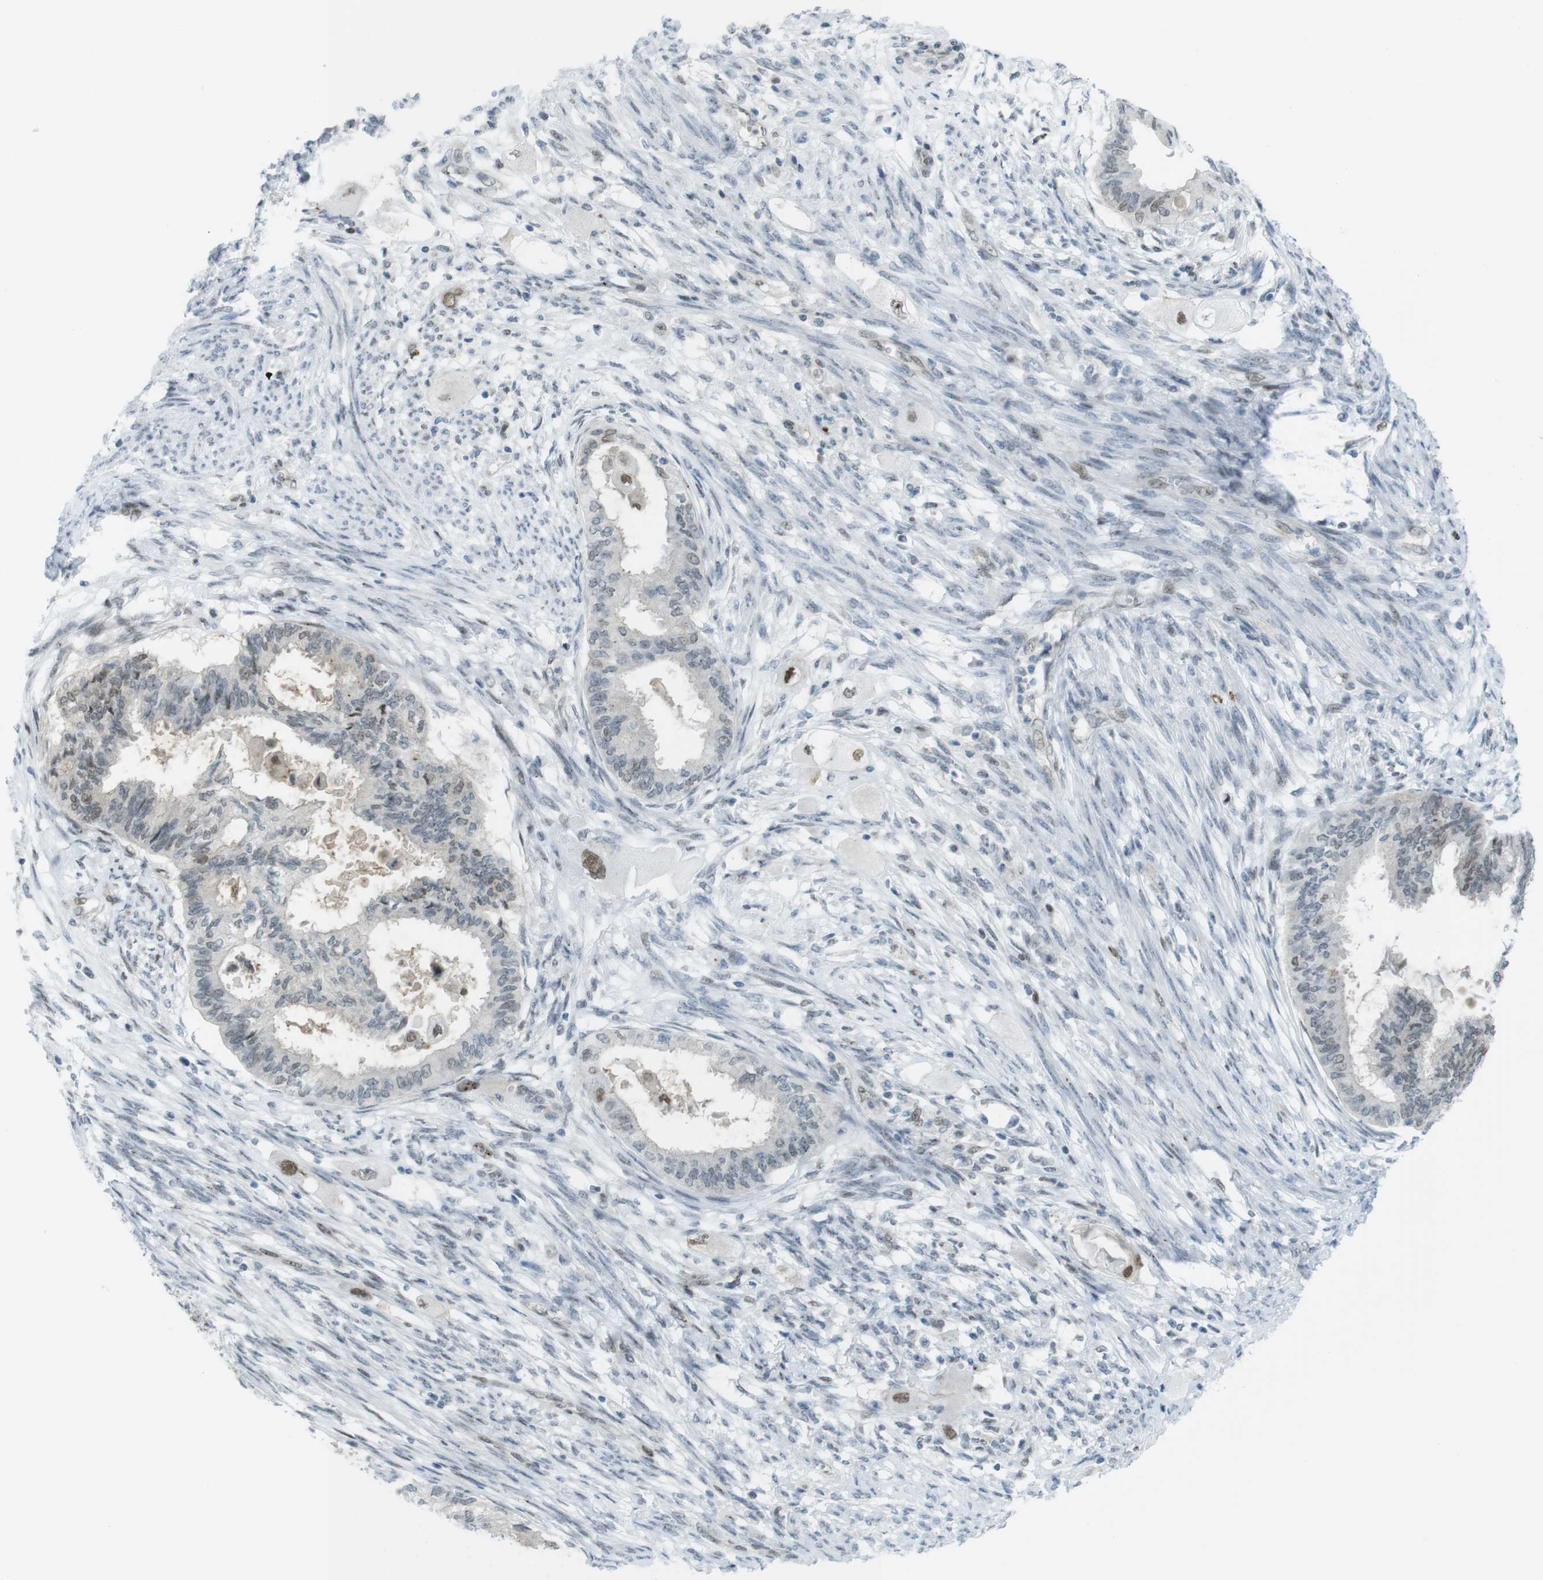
{"staining": {"intensity": "moderate", "quantity": "25%-75%", "location": "nuclear"}, "tissue": "cervical cancer", "cell_type": "Tumor cells", "image_type": "cancer", "snomed": [{"axis": "morphology", "description": "Normal tissue, NOS"}, {"axis": "morphology", "description": "Adenocarcinoma, NOS"}, {"axis": "topography", "description": "Cervix"}, {"axis": "topography", "description": "Endometrium"}], "caption": "Cervical cancer (adenocarcinoma) stained for a protein displays moderate nuclear positivity in tumor cells.", "gene": "UBB", "patient": {"sex": "female", "age": 86}}